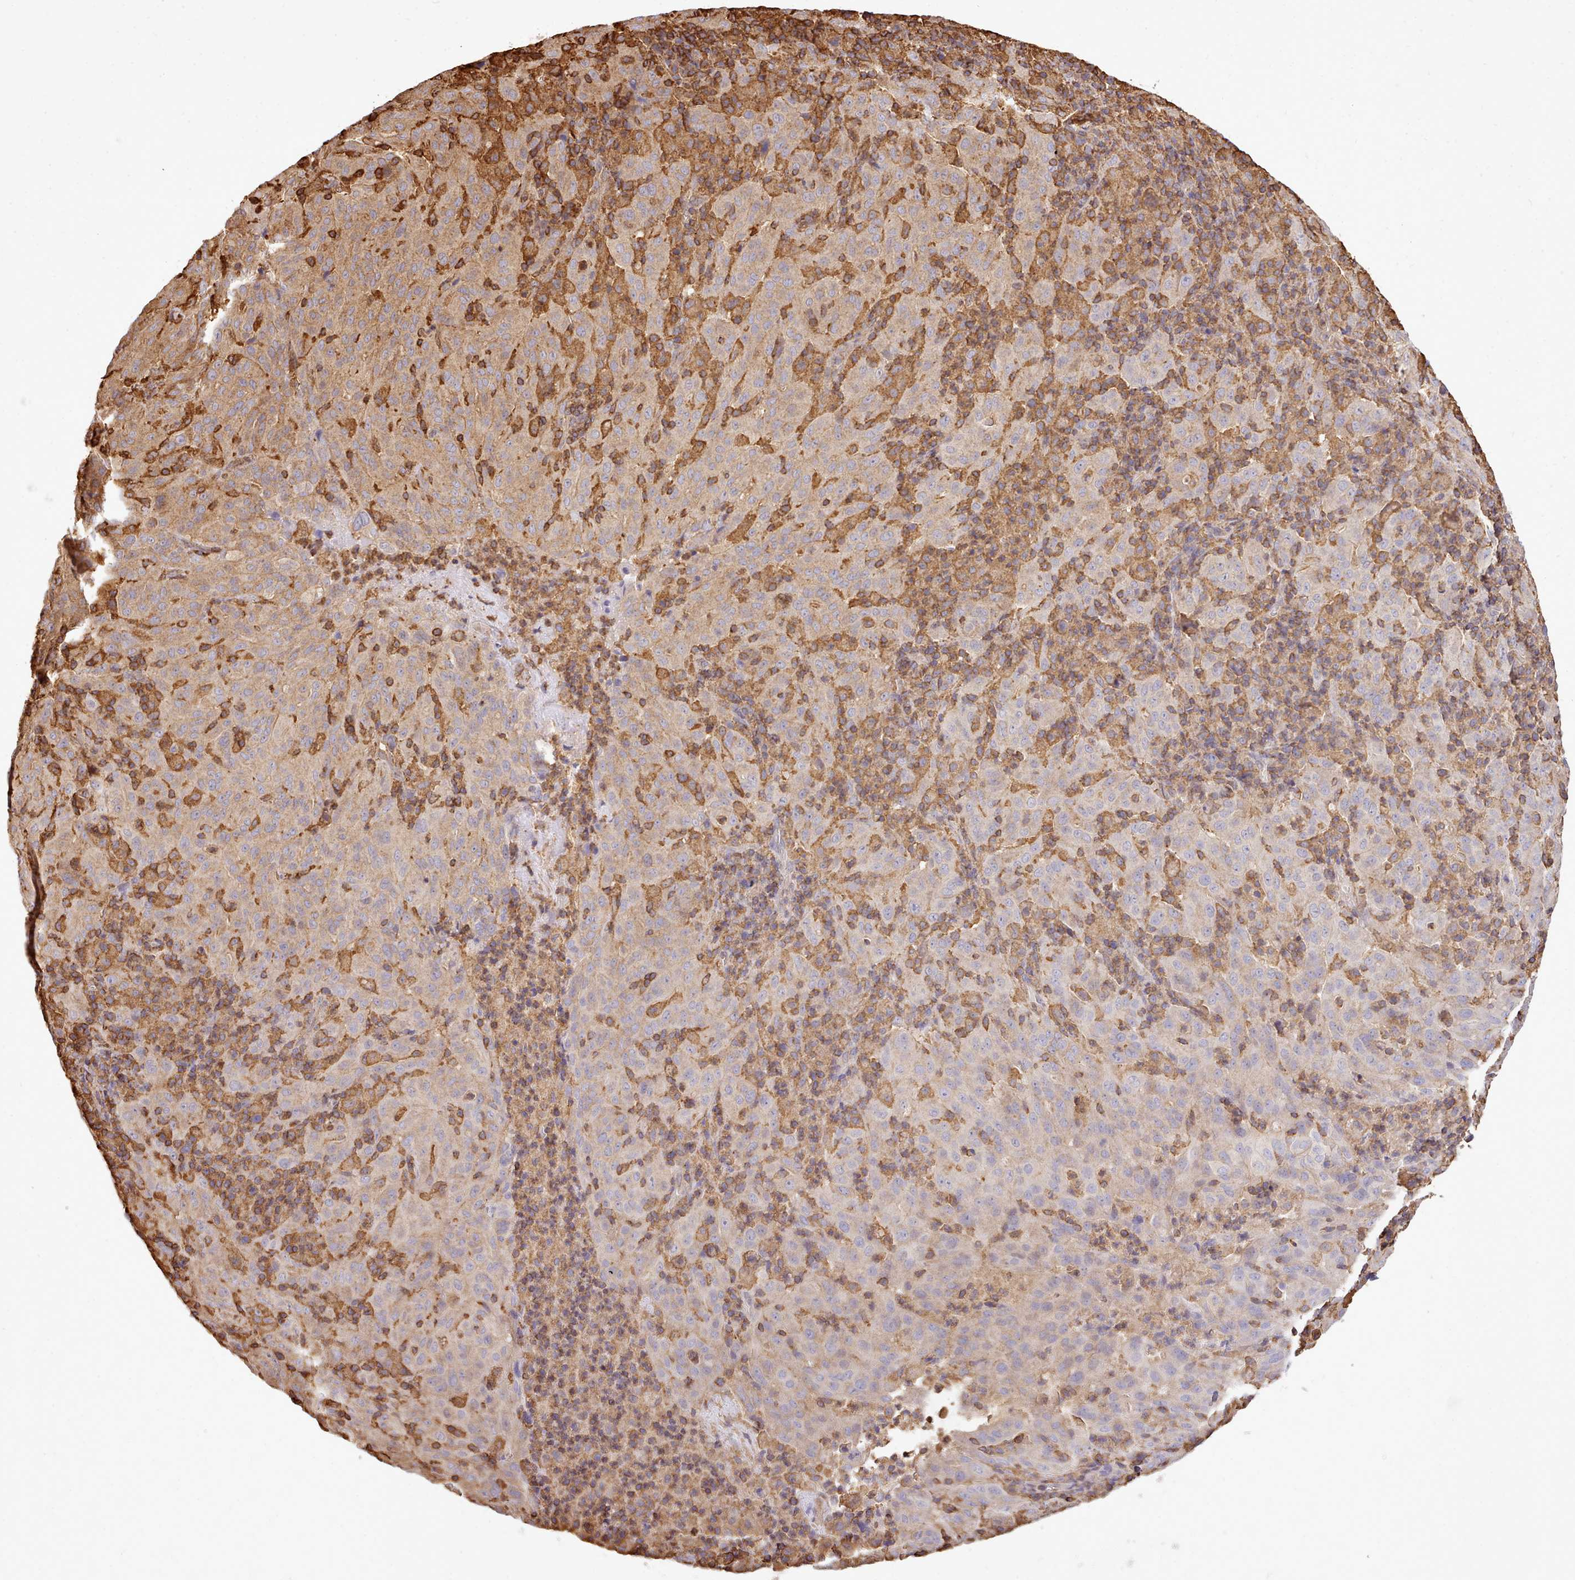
{"staining": {"intensity": "moderate", "quantity": "25%-75%", "location": "cytoplasmic/membranous"}, "tissue": "pancreatic cancer", "cell_type": "Tumor cells", "image_type": "cancer", "snomed": [{"axis": "morphology", "description": "Adenocarcinoma, NOS"}, {"axis": "topography", "description": "Pancreas"}], "caption": "Protein positivity by immunohistochemistry (IHC) displays moderate cytoplasmic/membranous positivity in about 25%-75% of tumor cells in pancreatic cancer.", "gene": "CAPZA1", "patient": {"sex": "male", "age": 63}}